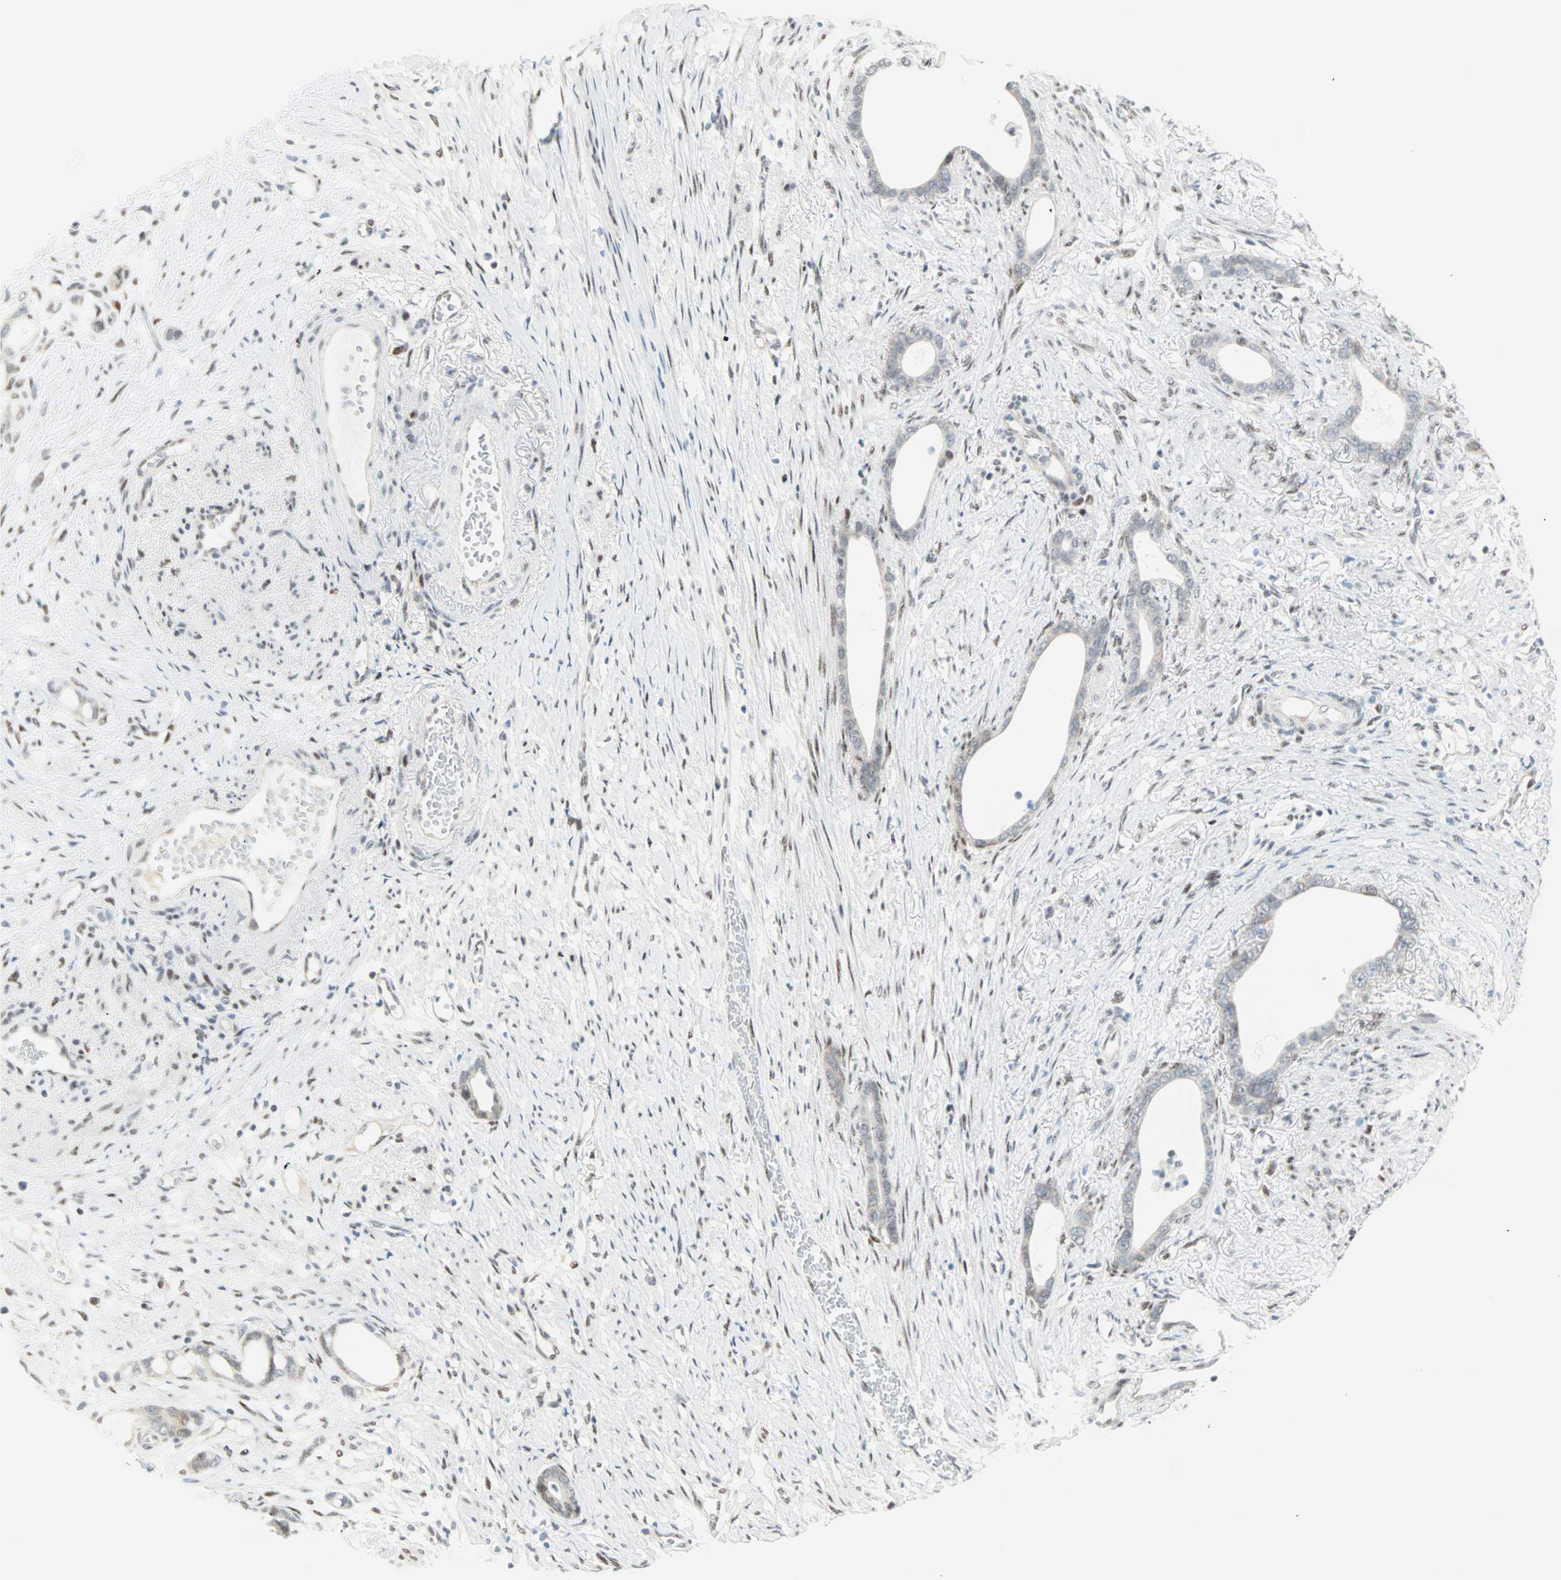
{"staining": {"intensity": "negative", "quantity": "none", "location": "none"}, "tissue": "stomach cancer", "cell_type": "Tumor cells", "image_type": "cancer", "snomed": [{"axis": "morphology", "description": "Adenocarcinoma, NOS"}, {"axis": "topography", "description": "Stomach"}], "caption": "This is an IHC micrograph of stomach adenocarcinoma. There is no expression in tumor cells.", "gene": "PKNOX1", "patient": {"sex": "female", "age": 75}}